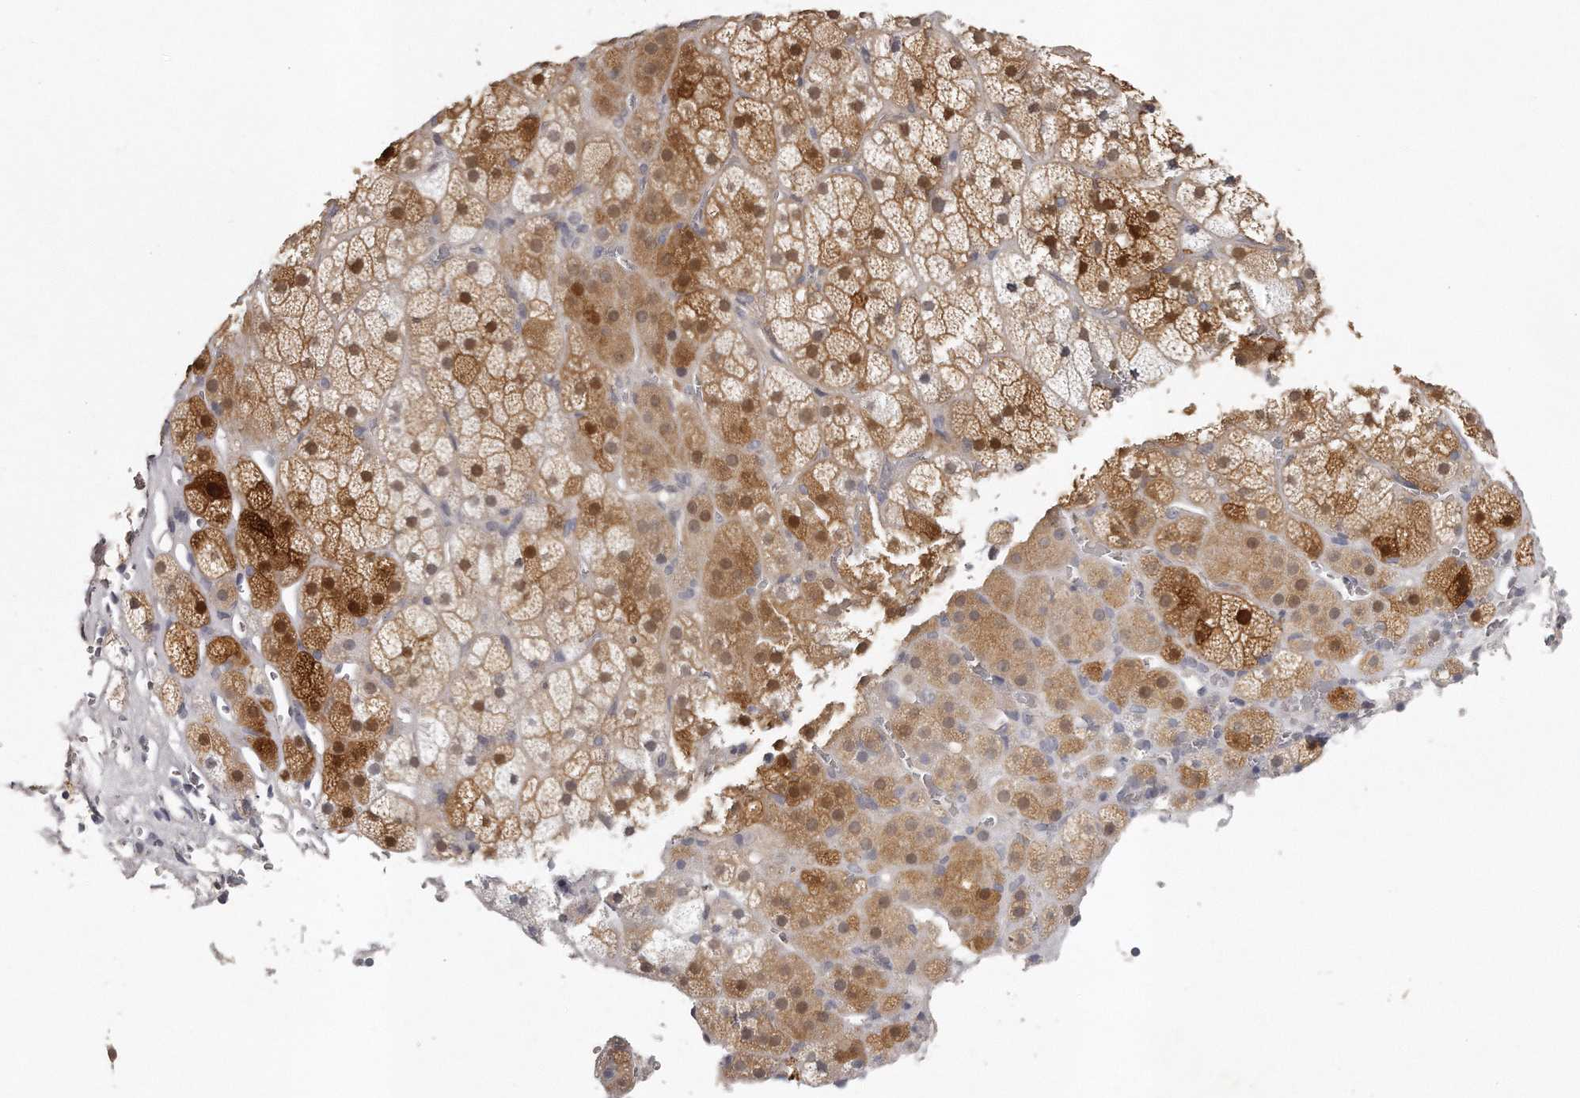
{"staining": {"intensity": "strong", "quantity": "<25%", "location": "cytoplasmic/membranous"}, "tissue": "adrenal gland", "cell_type": "Glandular cells", "image_type": "normal", "snomed": [{"axis": "morphology", "description": "Normal tissue, NOS"}, {"axis": "topography", "description": "Adrenal gland"}], "caption": "The image exhibits staining of unremarkable adrenal gland, revealing strong cytoplasmic/membranous protein expression (brown color) within glandular cells.", "gene": "GGCT", "patient": {"sex": "male", "age": 57}}